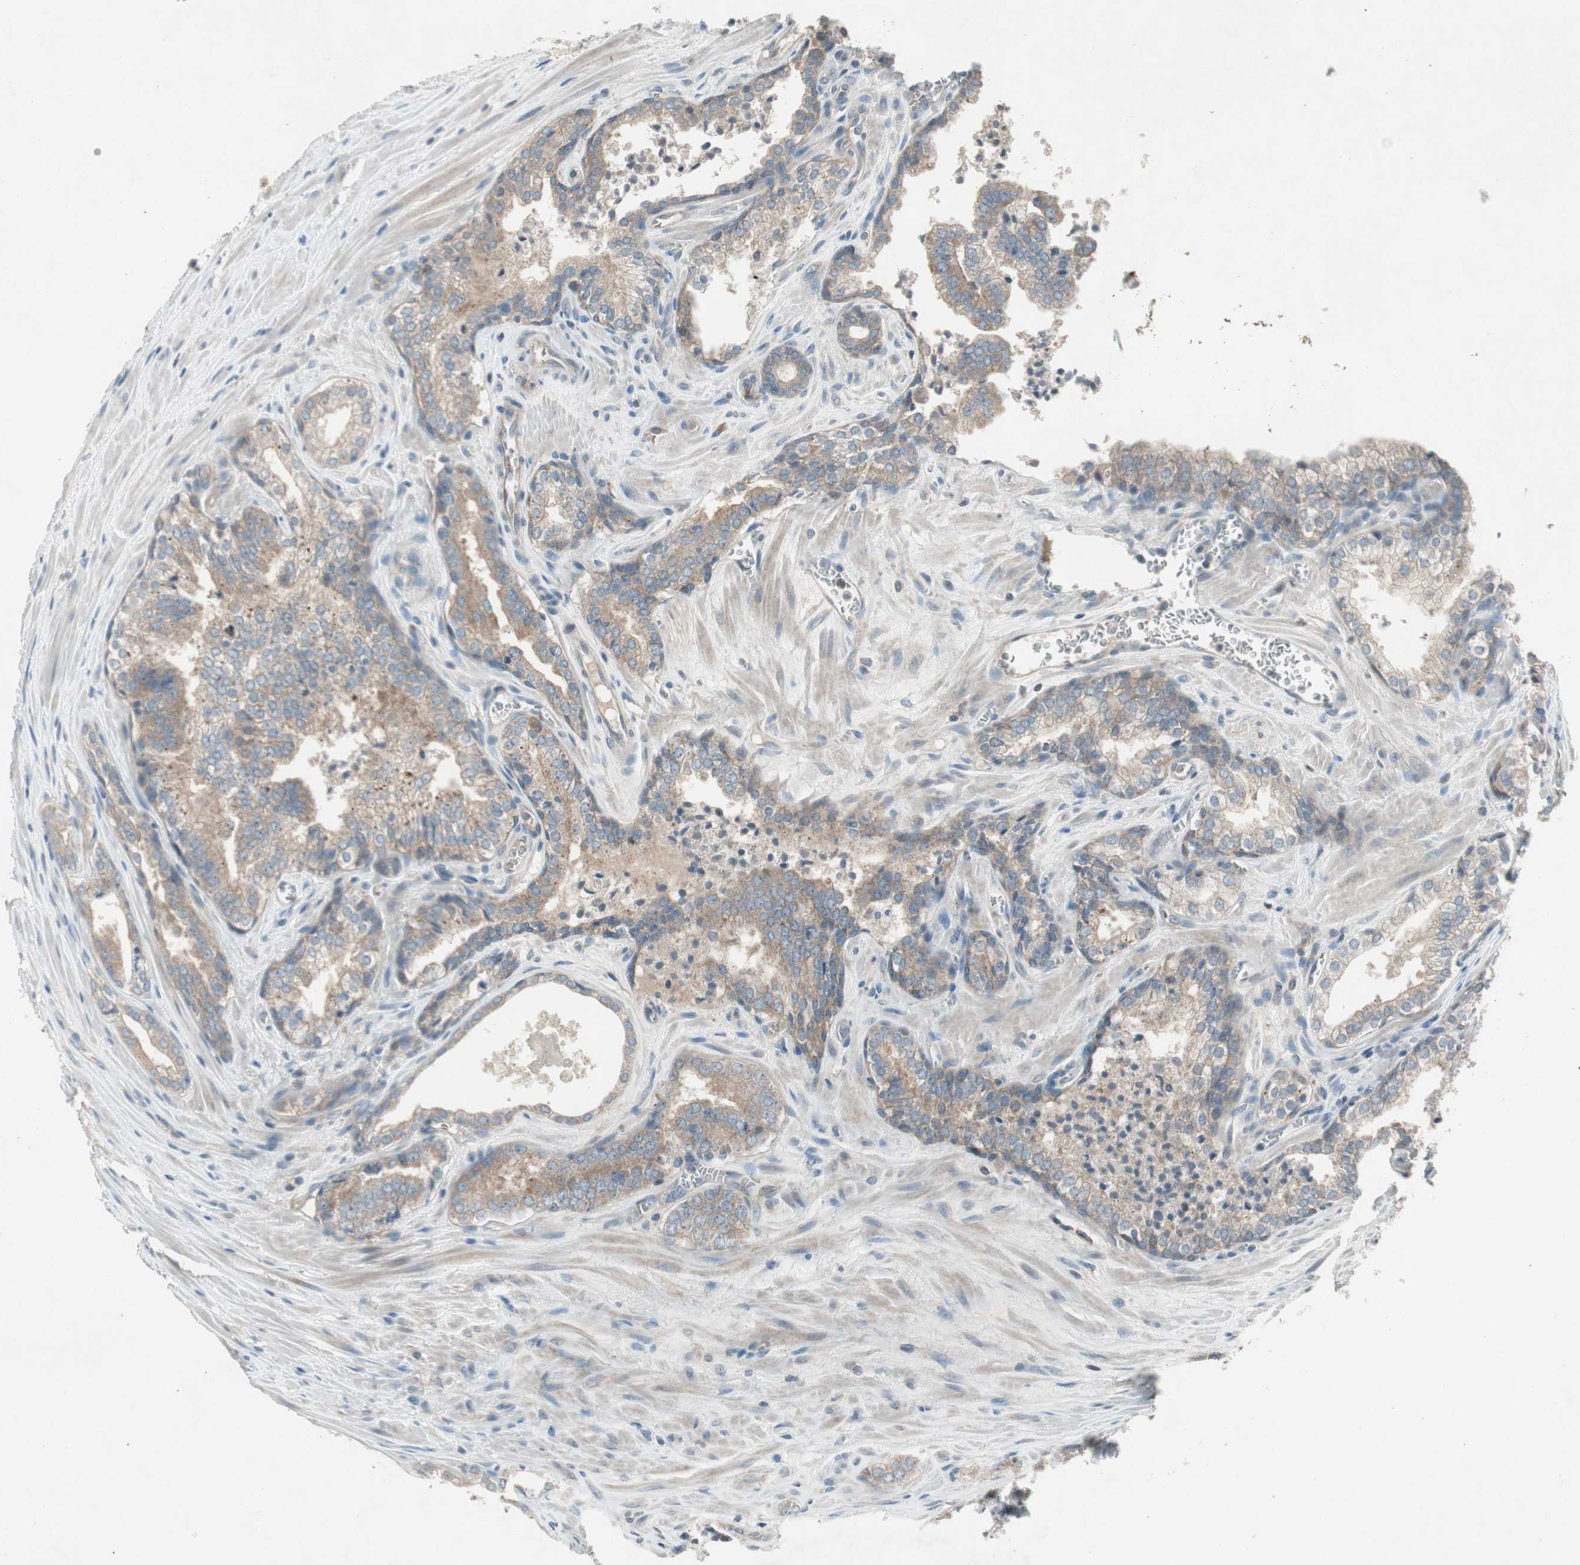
{"staining": {"intensity": "weak", "quantity": ">75%", "location": "cytoplasmic/membranous"}, "tissue": "prostate cancer", "cell_type": "Tumor cells", "image_type": "cancer", "snomed": [{"axis": "morphology", "description": "Adenocarcinoma, Low grade"}, {"axis": "topography", "description": "Prostate"}], "caption": "Approximately >75% of tumor cells in prostate adenocarcinoma (low-grade) demonstrate weak cytoplasmic/membranous protein positivity as visualized by brown immunohistochemical staining.", "gene": "PANK2", "patient": {"sex": "male", "age": 60}}